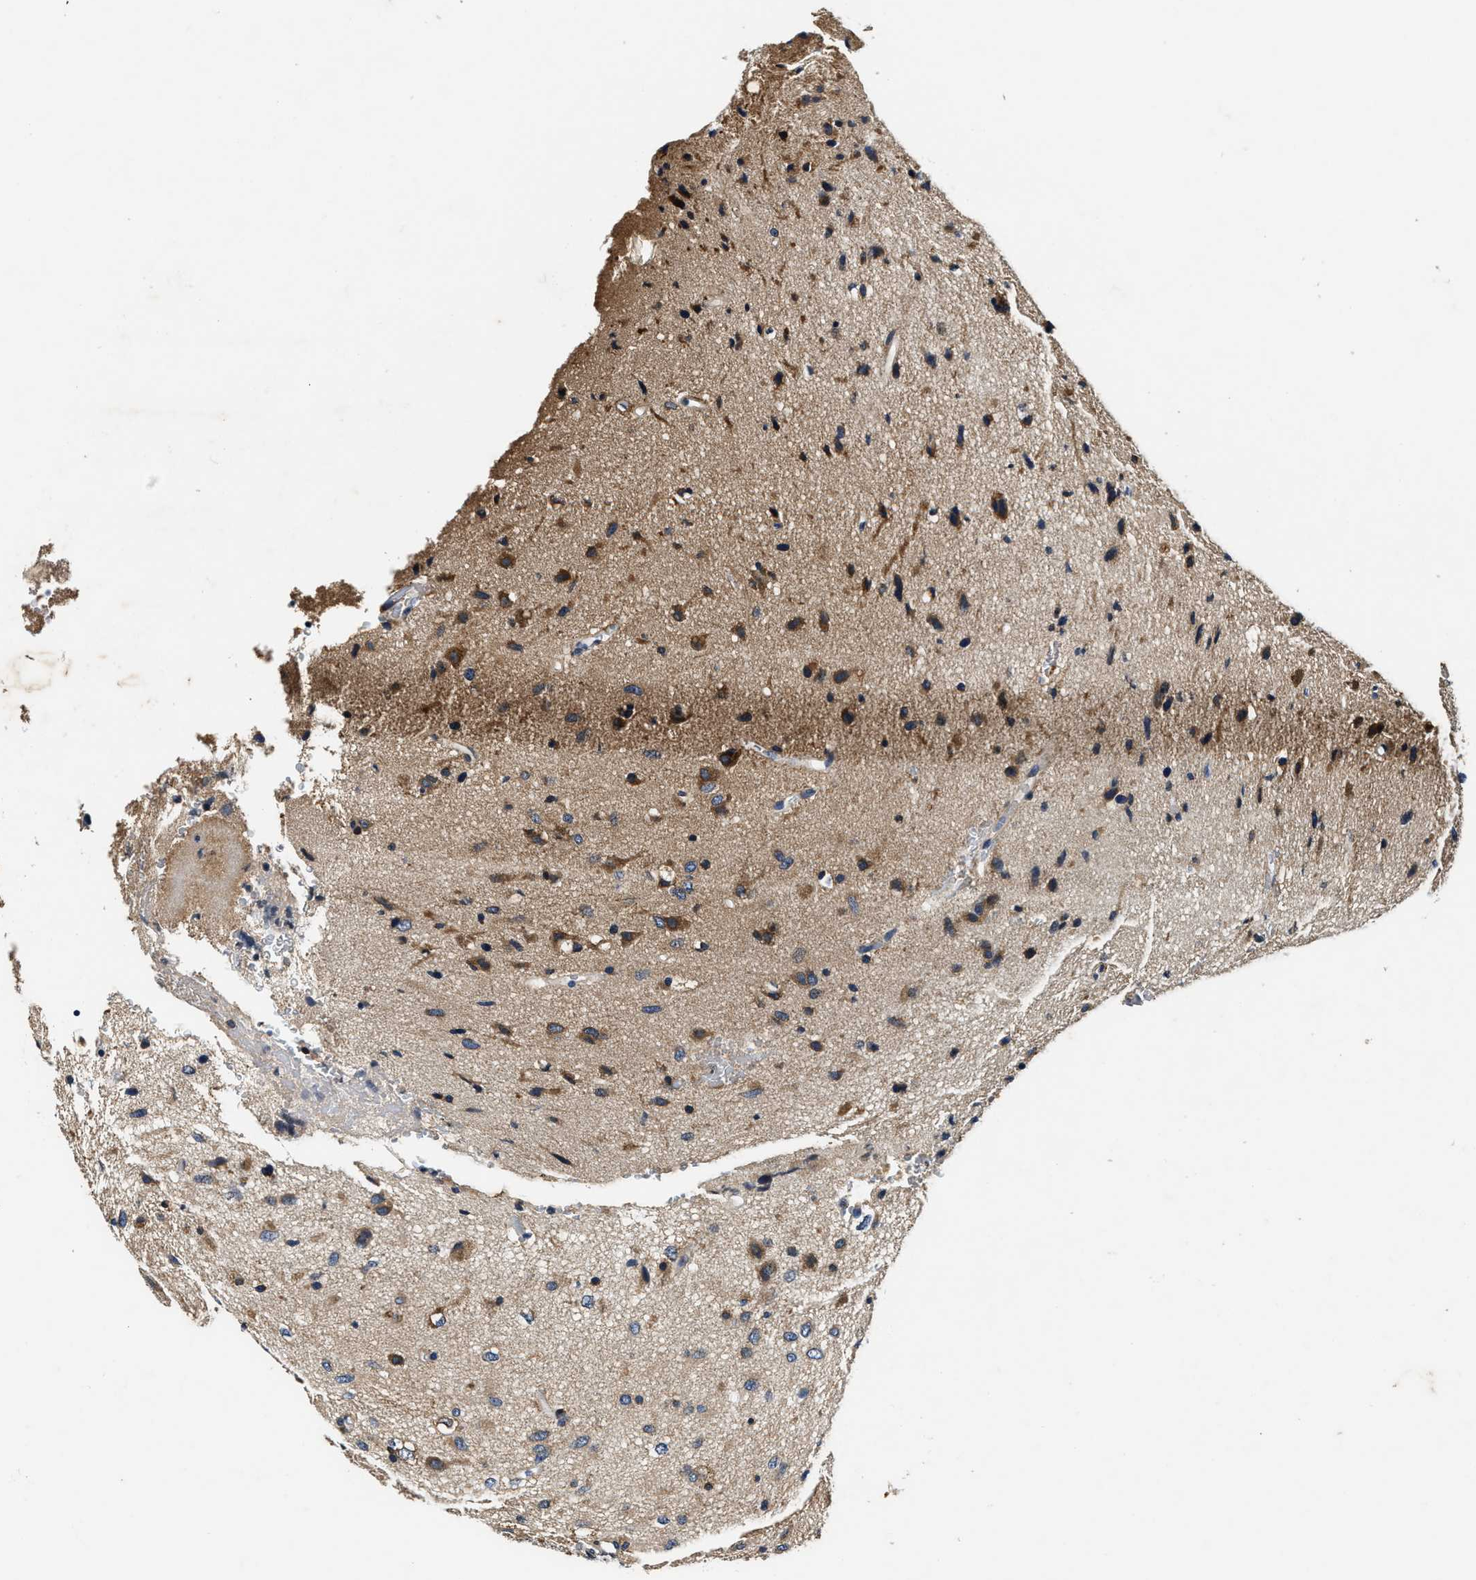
{"staining": {"intensity": "moderate", "quantity": ">75%", "location": "cytoplasmic/membranous"}, "tissue": "glioma", "cell_type": "Tumor cells", "image_type": "cancer", "snomed": [{"axis": "morphology", "description": "Glioma, malignant, Low grade"}, {"axis": "topography", "description": "Brain"}], "caption": "Protein staining of glioma tissue demonstrates moderate cytoplasmic/membranous expression in approximately >75% of tumor cells. The staining was performed using DAB to visualize the protein expression in brown, while the nuclei were stained in blue with hematoxylin (Magnification: 20x).", "gene": "PI4KB", "patient": {"sex": "male", "age": 77}}